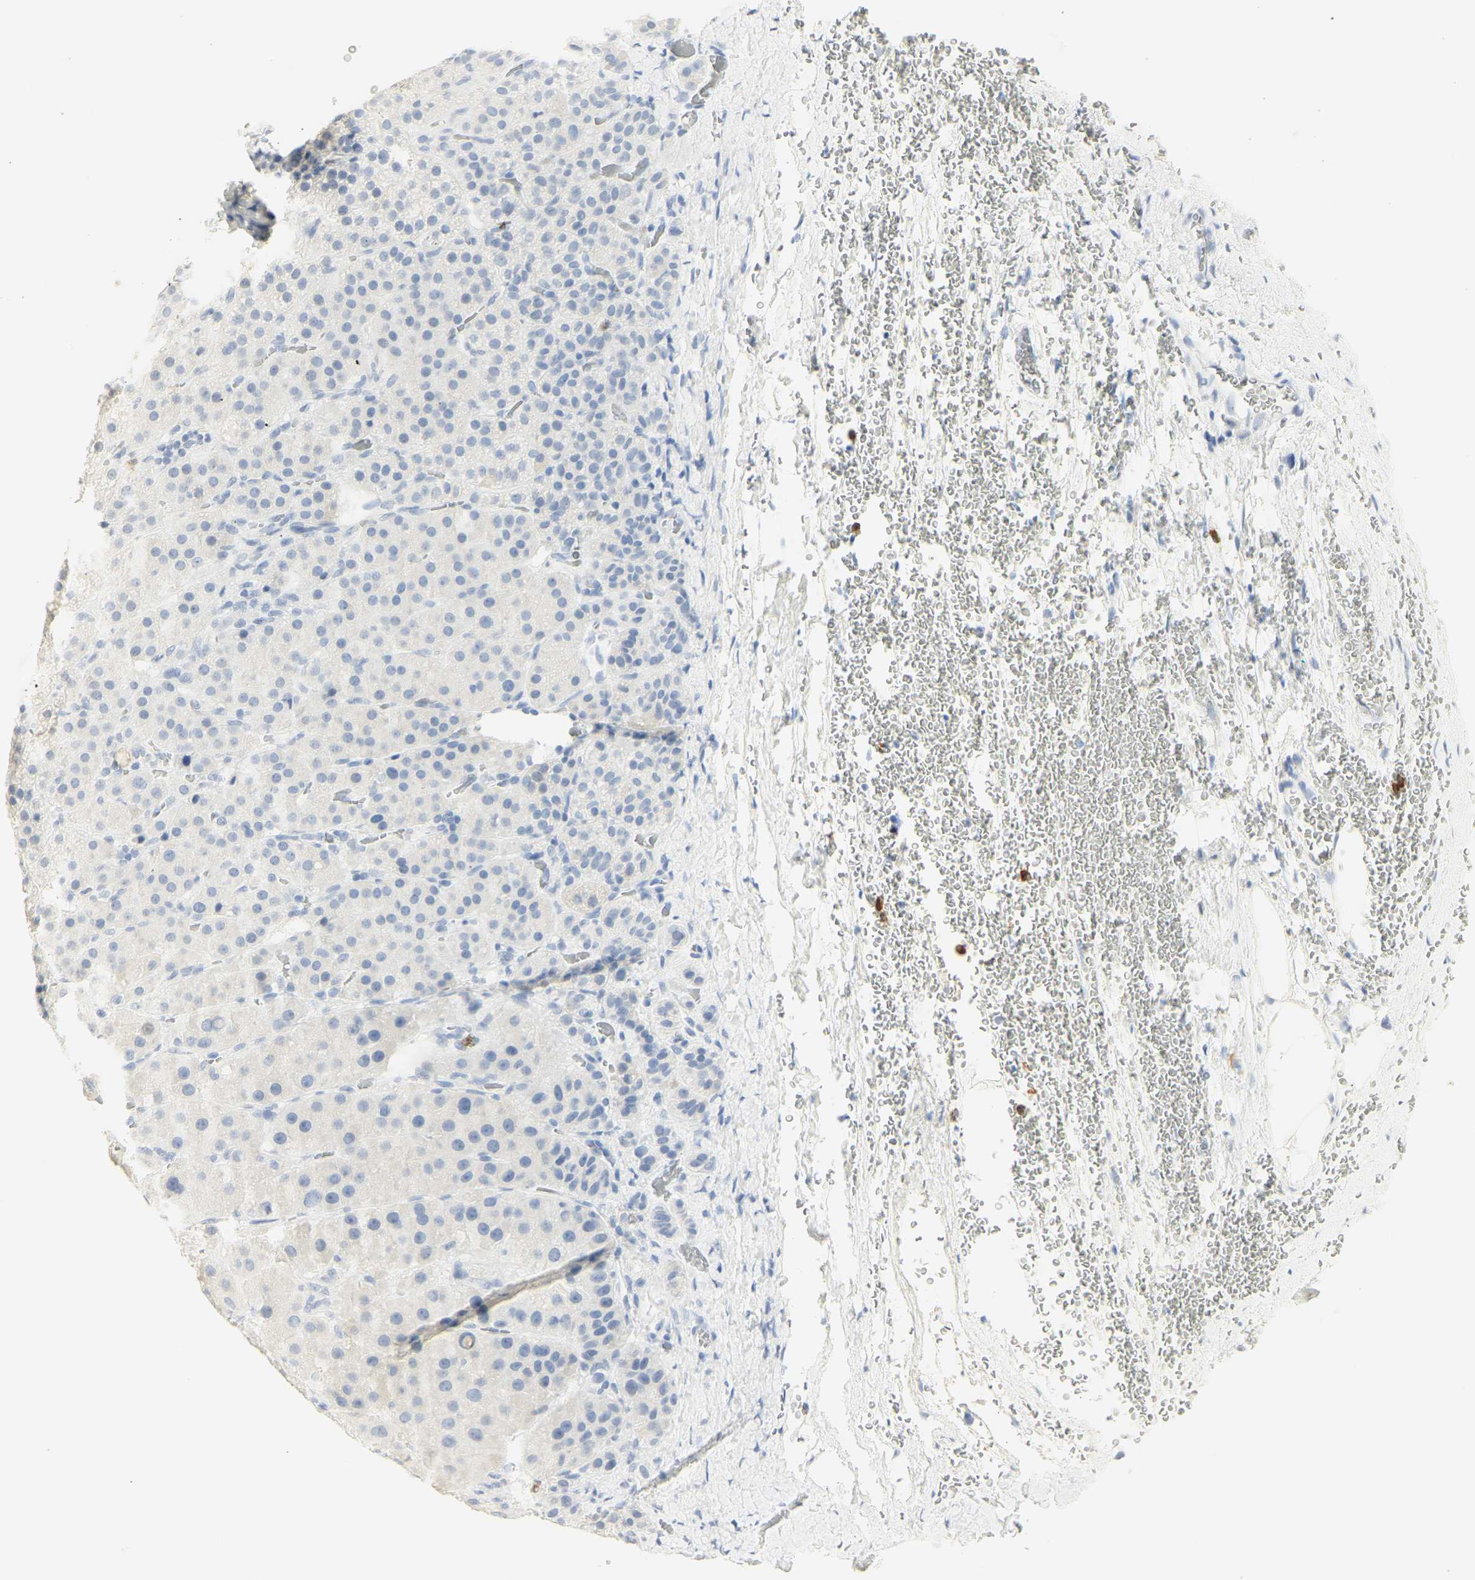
{"staining": {"intensity": "negative", "quantity": "none", "location": "none"}, "tissue": "adrenal gland", "cell_type": "Glandular cells", "image_type": "normal", "snomed": [{"axis": "morphology", "description": "Normal tissue, NOS"}, {"axis": "topography", "description": "Adrenal gland"}], "caption": "Immunohistochemistry (IHC) histopathology image of benign adrenal gland: adrenal gland stained with DAB shows no significant protein staining in glandular cells.", "gene": "MPO", "patient": {"sex": "female", "age": 57}}